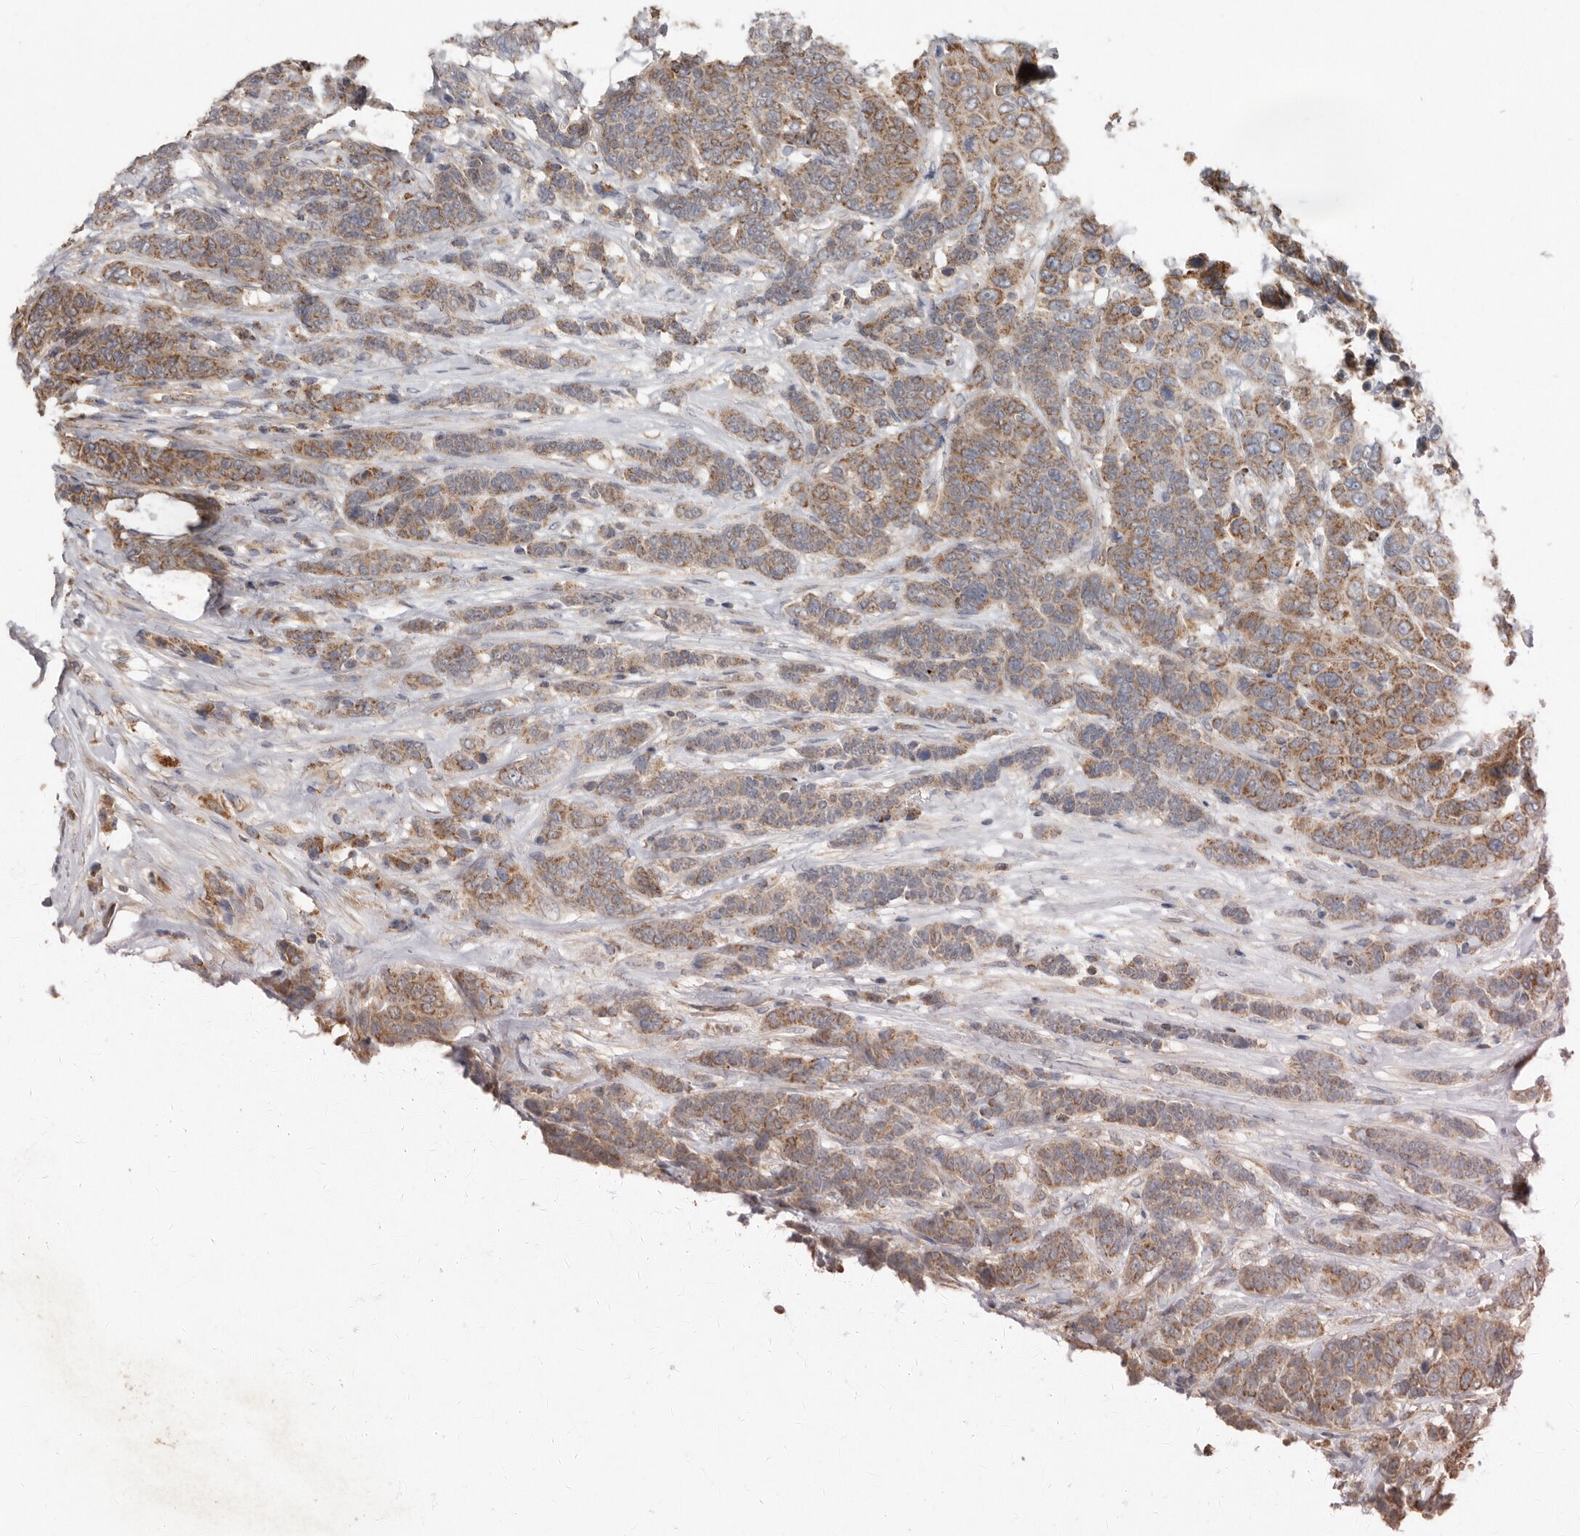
{"staining": {"intensity": "moderate", "quantity": ">75%", "location": "cytoplasmic/membranous"}, "tissue": "breast cancer", "cell_type": "Tumor cells", "image_type": "cancer", "snomed": [{"axis": "morphology", "description": "Duct carcinoma"}, {"axis": "topography", "description": "Breast"}], "caption": "Breast cancer (intraductal carcinoma) stained for a protein (brown) reveals moderate cytoplasmic/membranous positive positivity in about >75% of tumor cells.", "gene": "KIF26B", "patient": {"sex": "female", "age": 37}}